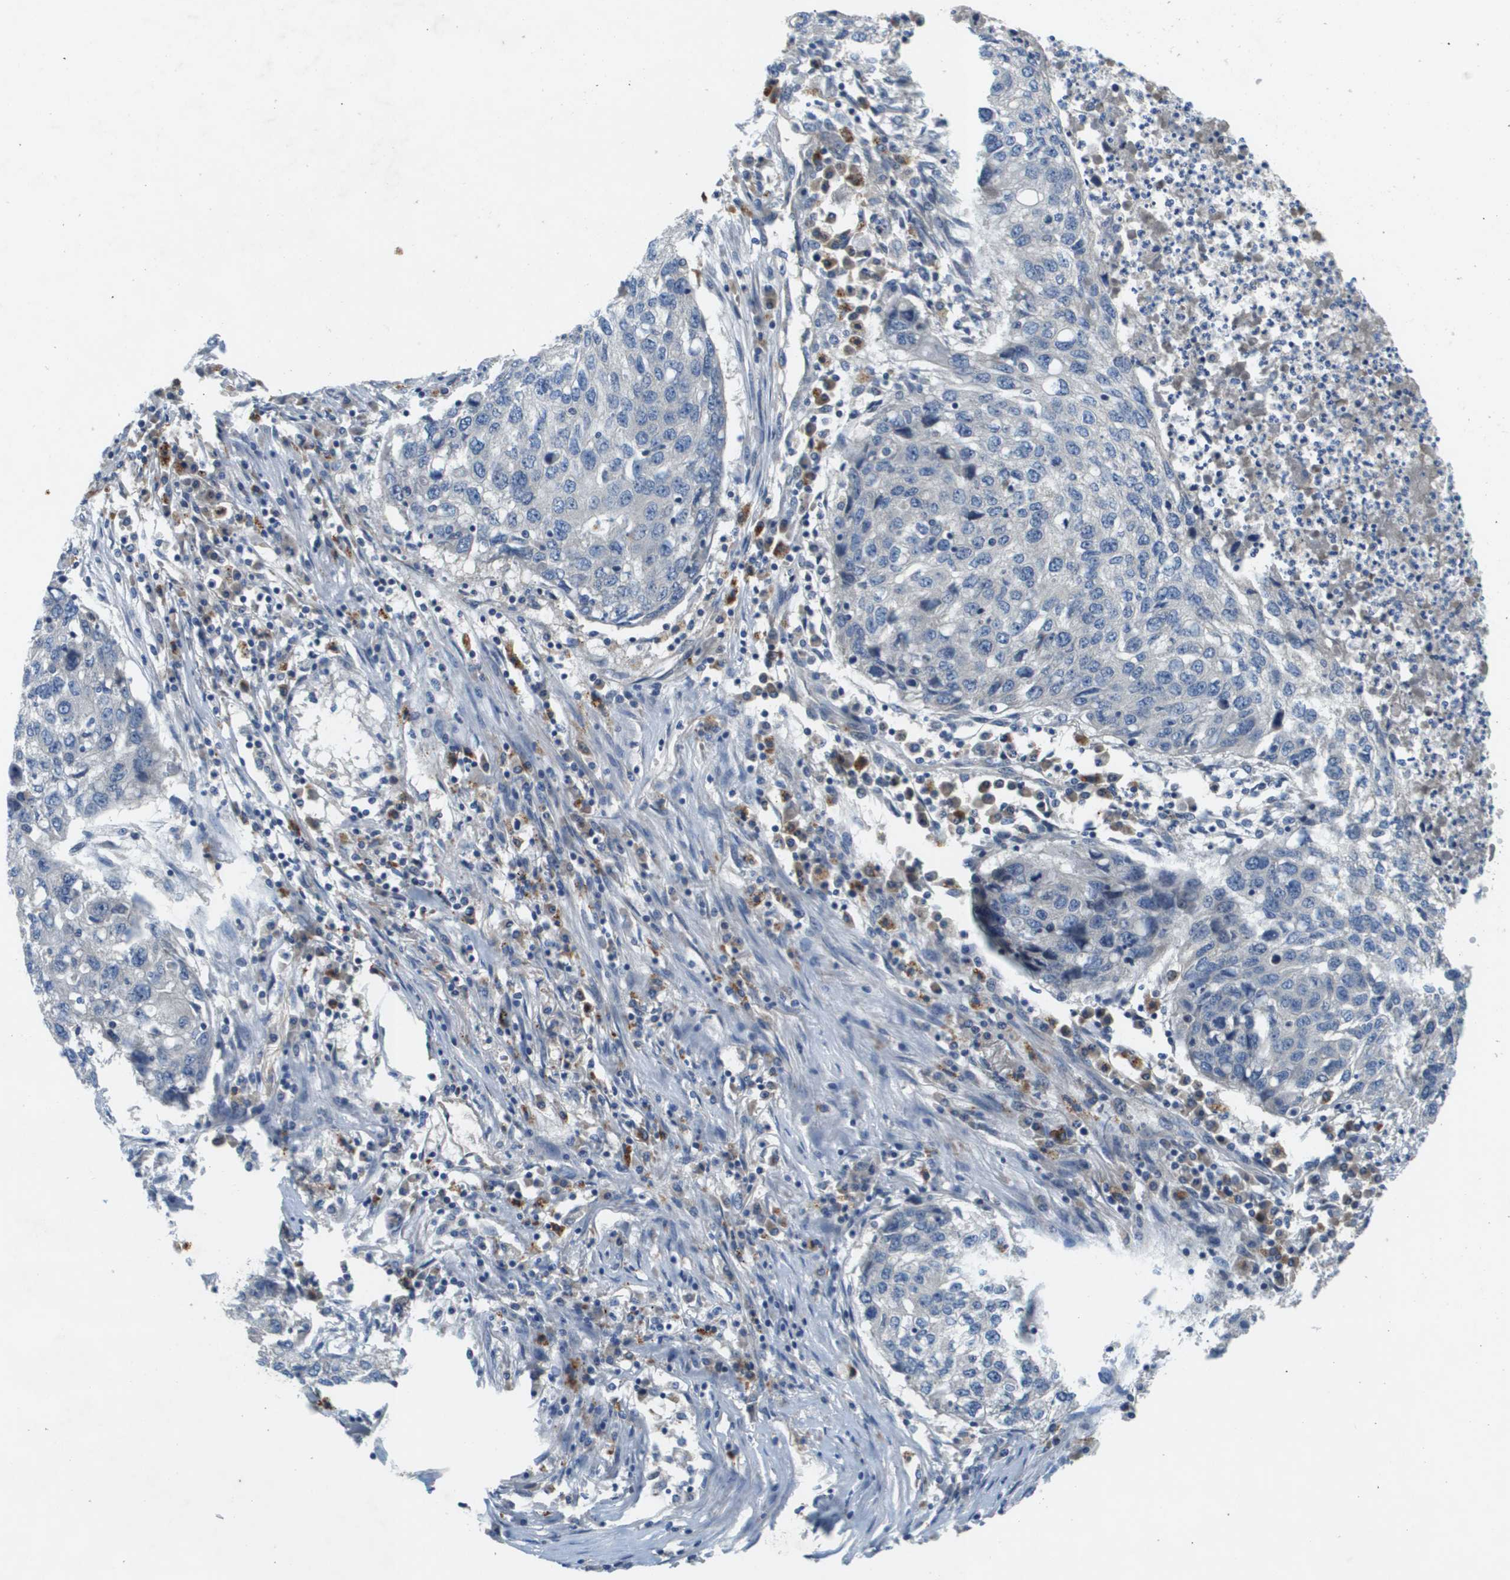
{"staining": {"intensity": "negative", "quantity": "none", "location": "none"}, "tissue": "lung cancer", "cell_type": "Tumor cells", "image_type": "cancer", "snomed": [{"axis": "morphology", "description": "Squamous cell carcinoma, NOS"}, {"axis": "topography", "description": "Lung"}], "caption": "This micrograph is of lung cancer (squamous cell carcinoma) stained with immunohistochemistry (IHC) to label a protein in brown with the nuclei are counter-stained blue. There is no staining in tumor cells.", "gene": "SLC25A20", "patient": {"sex": "female", "age": 63}}